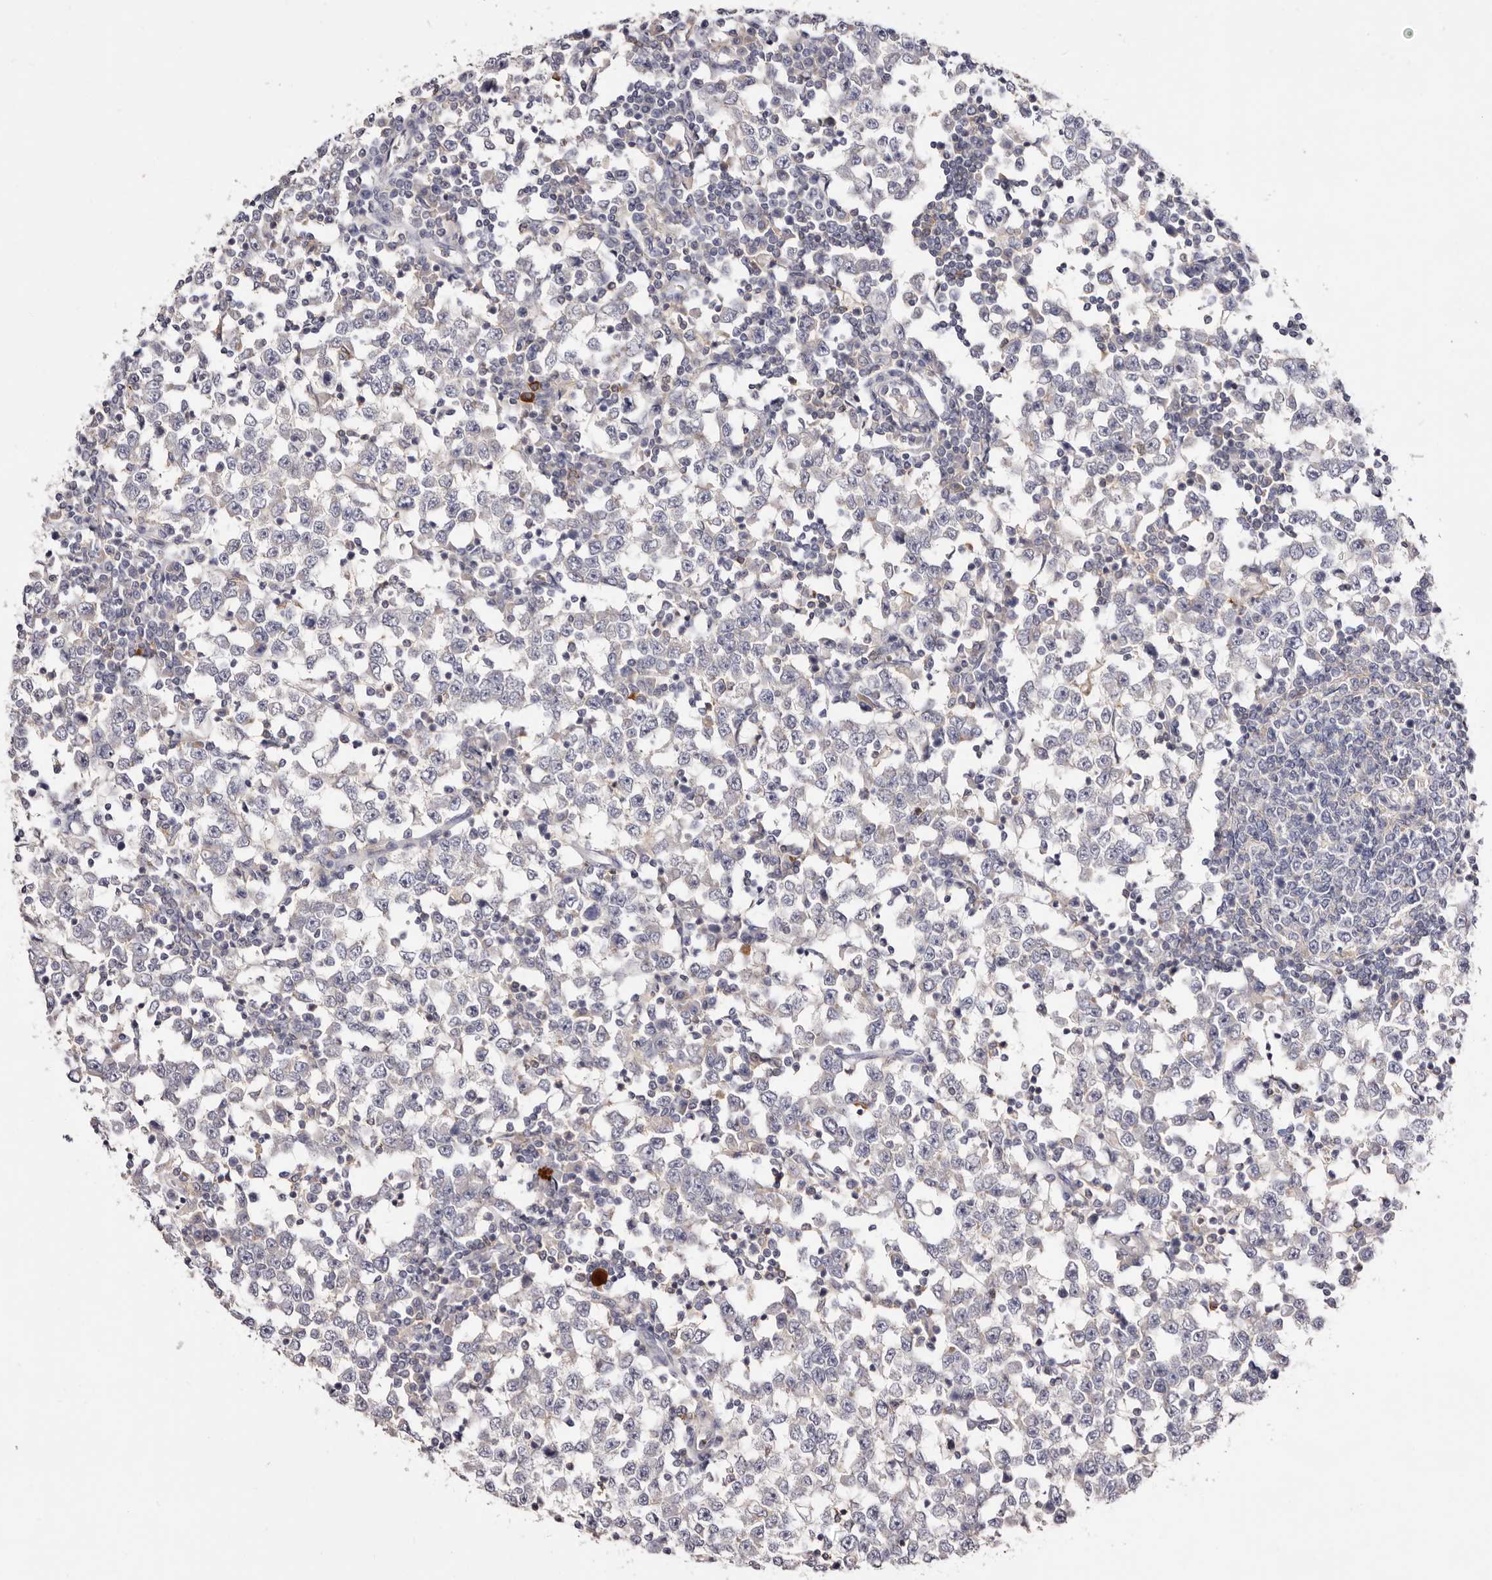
{"staining": {"intensity": "negative", "quantity": "none", "location": "none"}, "tissue": "testis cancer", "cell_type": "Tumor cells", "image_type": "cancer", "snomed": [{"axis": "morphology", "description": "Seminoma, NOS"}, {"axis": "topography", "description": "Testis"}], "caption": "Testis cancer (seminoma) was stained to show a protein in brown. There is no significant positivity in tumor cells. Brightfield microscopy of immunohistochemistry (IHC) stained with DAB (3,3'-diaminobenzidine) (brown) and hematoxylin (blue), captured at high magnification.", "gene": "S1PR5", "patient": {"sex": "male", "age": 65}}